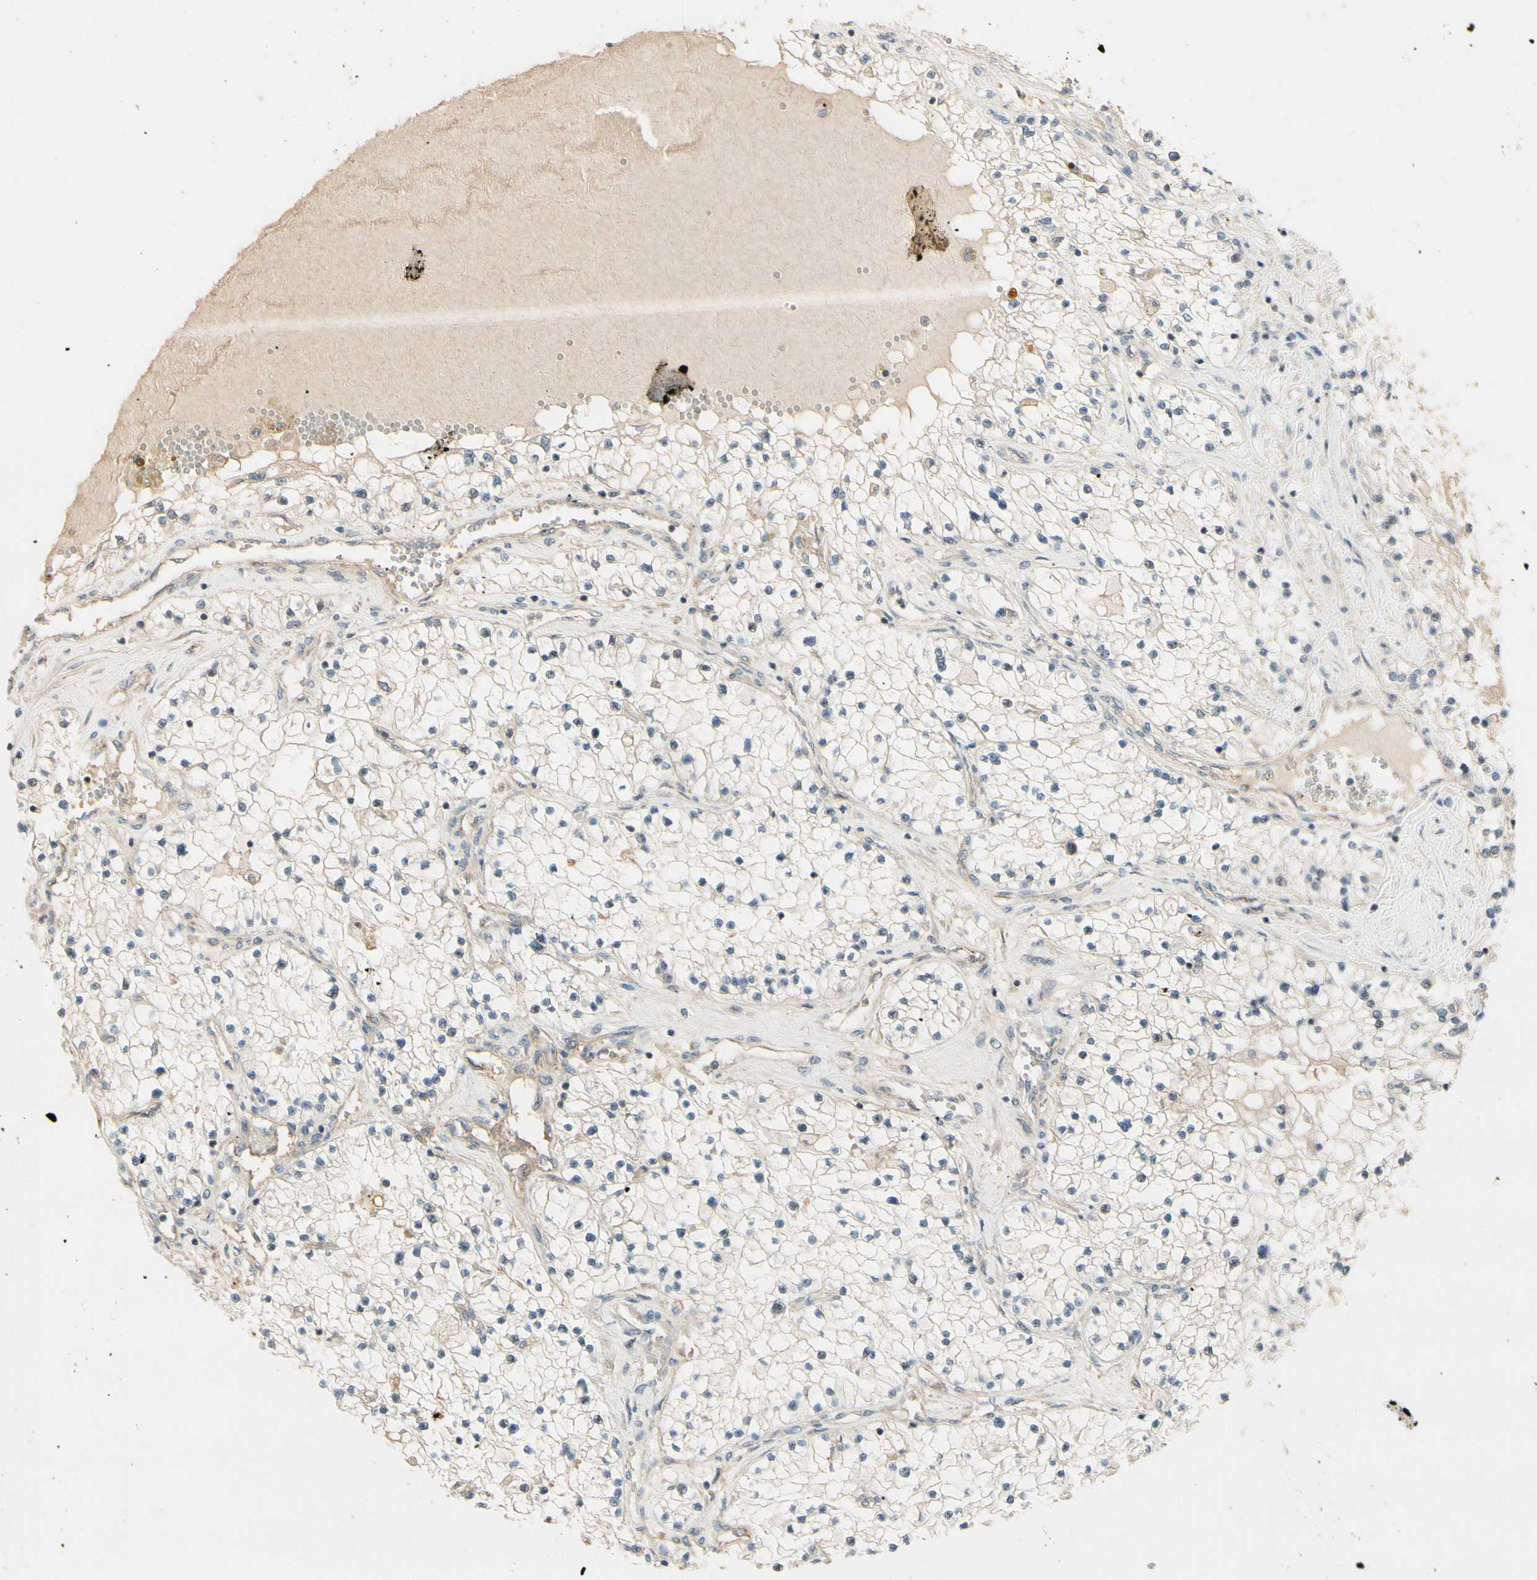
{"staining": {"intensity": "weak", "quantity": ">75%", "location": "cytoplasmic/membranous"}, "tissue": "renal cancer", "cell_type": "Tumor cells", "image_type": "cancer", "snomed": [{"axis": "morphology", "description": "Adenocarcinoma, NOS"}, {"axis": "topography", "description": "Kidney"}], "caption": "Human renal adenocarcinoma stained with a protein marker reveals weak staining in tumor cells.", "gene": "NFYA", "patient": {"sex": "male", "age": 68}}